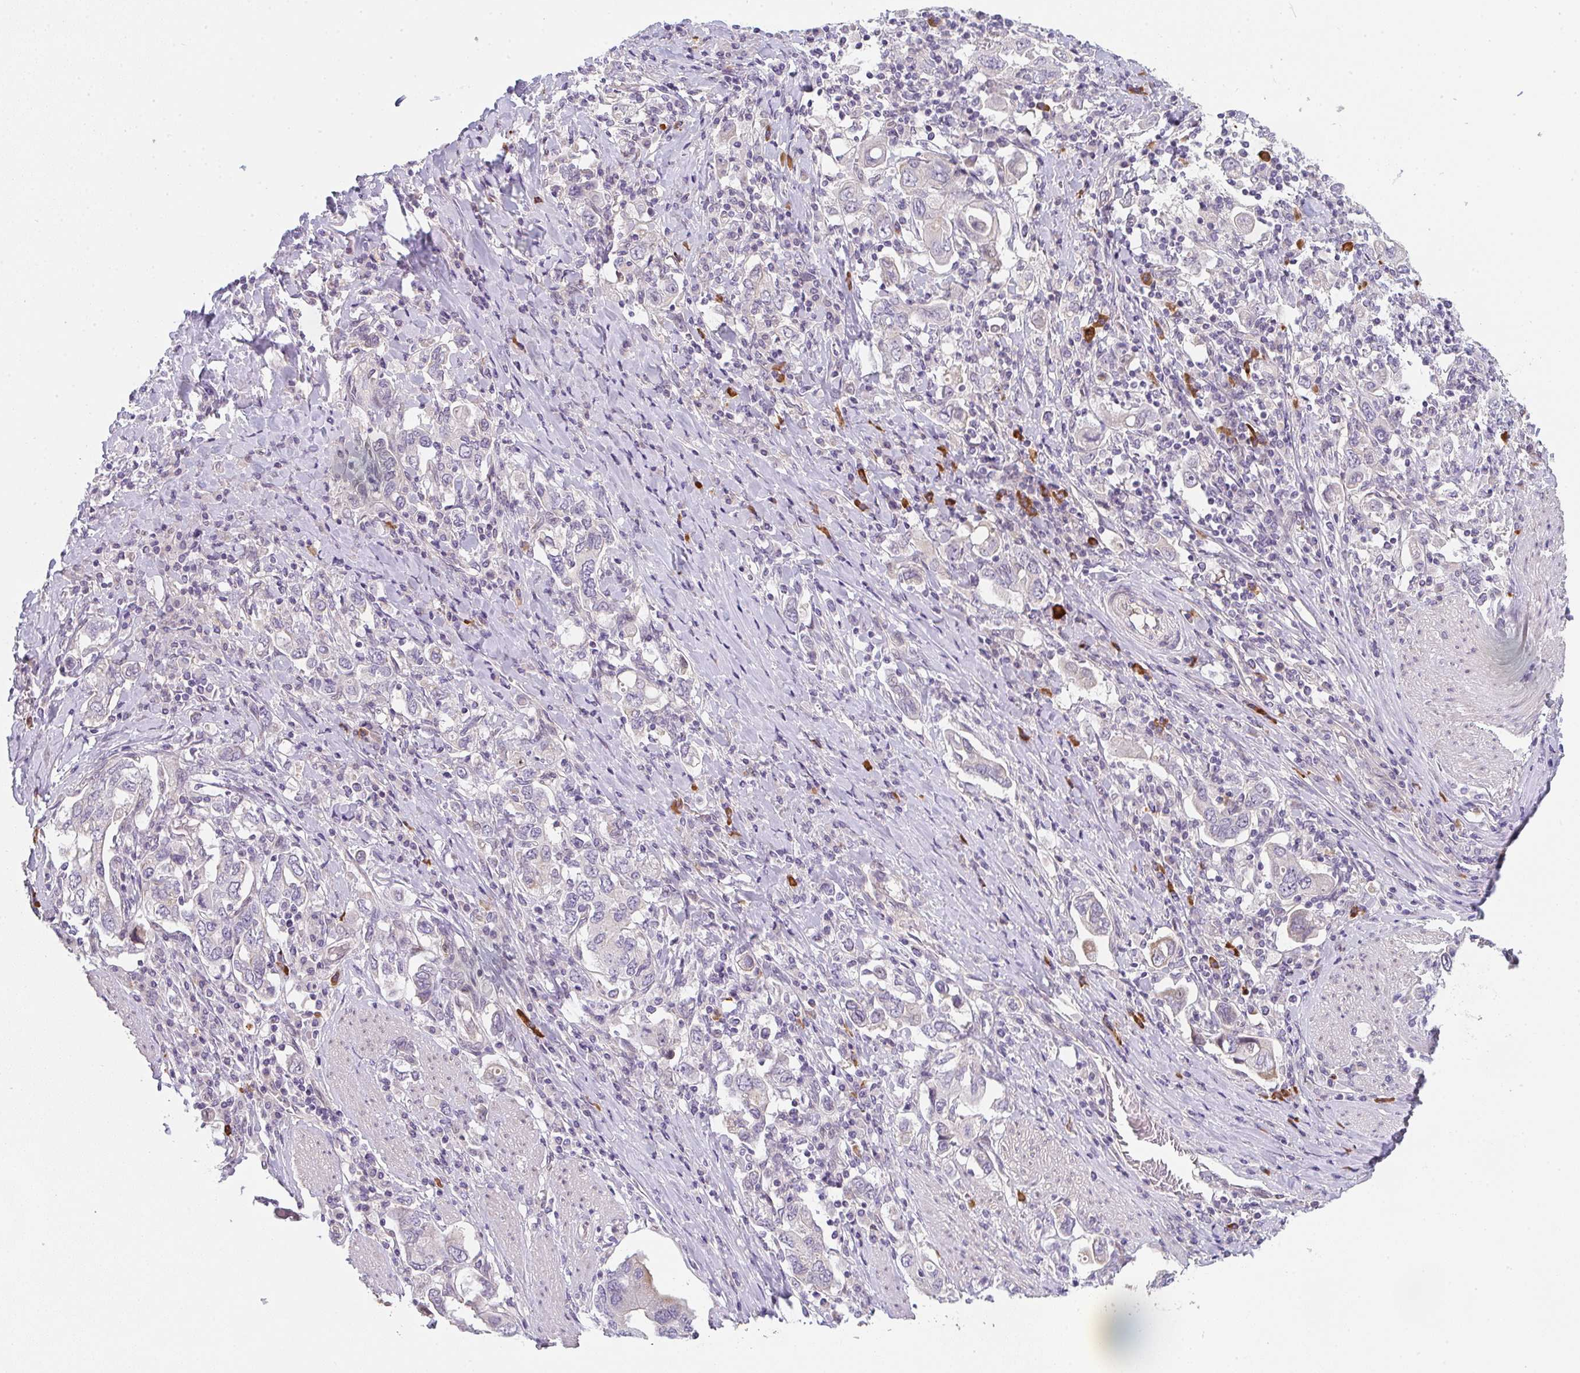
{"staining": {"intensity": "negative", "quantity": "none", "location": "none"}, "tissue": "stomach cancer", "cell_type": "Tumor cells", "image_type": "cancer", "snomed": [{"axis": "morphology", "description": "Adenocarcinoma, NOS"}, {"axis": "topography", "description": "Stomach, upper"}, {"axis": "topography", "description": "Stomach"}], "caption": "The immunohistochemistry histopathology image has no significant positivity in tumor cells of stomach cancer (adenocarcinoma) tissue. (Brightfield microscopy of DAB IHC at high magnification).", "gene": "TNFRSF10A", "patient": {"sex": "male", "age": 62}}